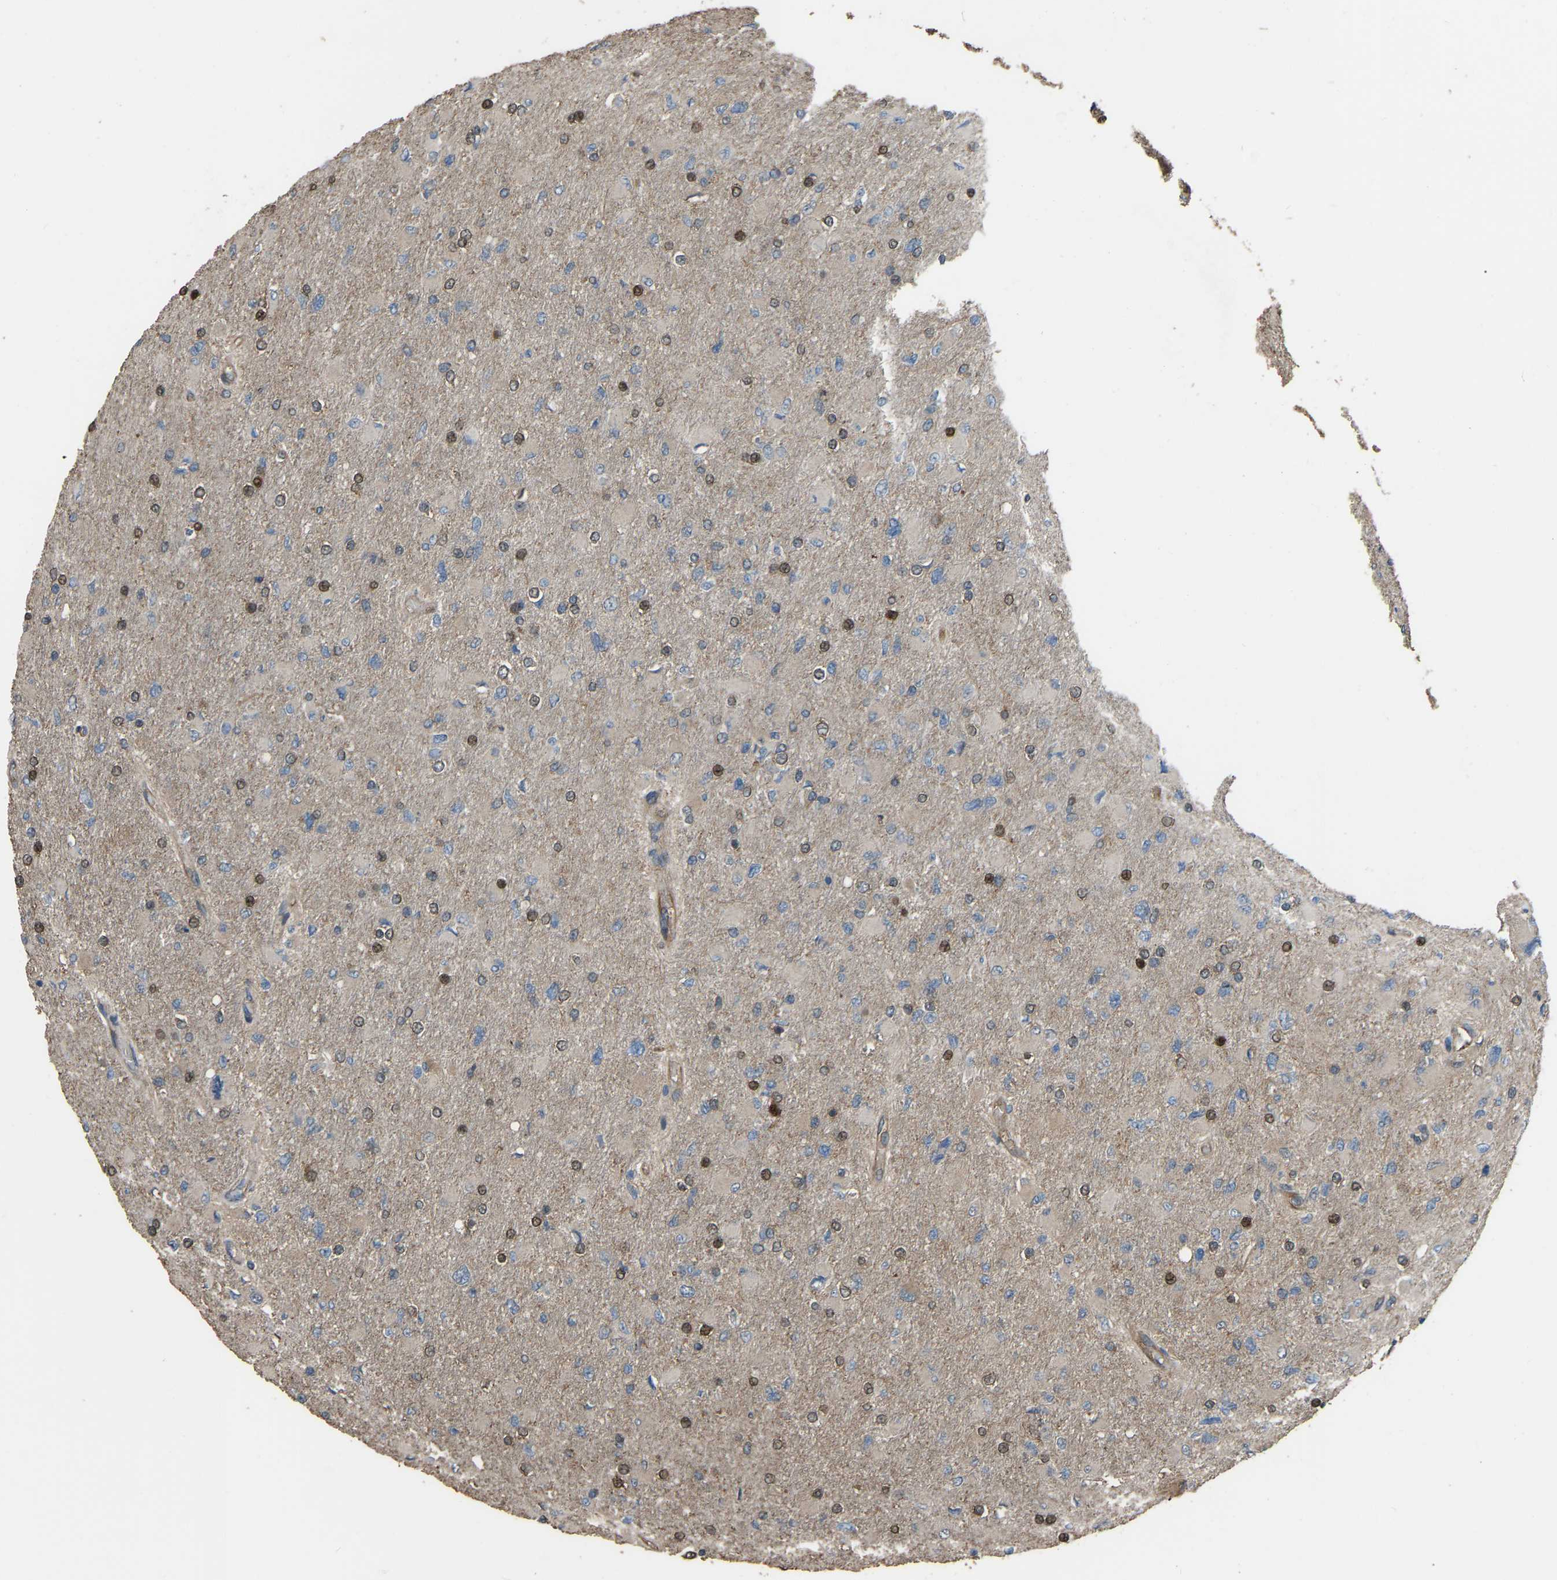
{"staining": {"intensity": "moderate", "quantity": "25%-75%", "location": "cytoplasmic/membranous,nuclear"}, "tissue": "glioma", "cell_type": "Tumor cells", "image_type": "cancer", "snomed": [{"axis": "morphology", "description": "Glioma, malignant, High grade"}, {"axis": "topography", "description": "Cerebral cortex"}], "caption": "A brown stain shows moderate cytoplasmic/membranous and nuclear staining of a protein in human glioma tumor cells. The protein is shown in brown color, while the nuclei are stained blue.", "gene": "SLC4A2", "patient": {"sex": "female", "age": 36}}